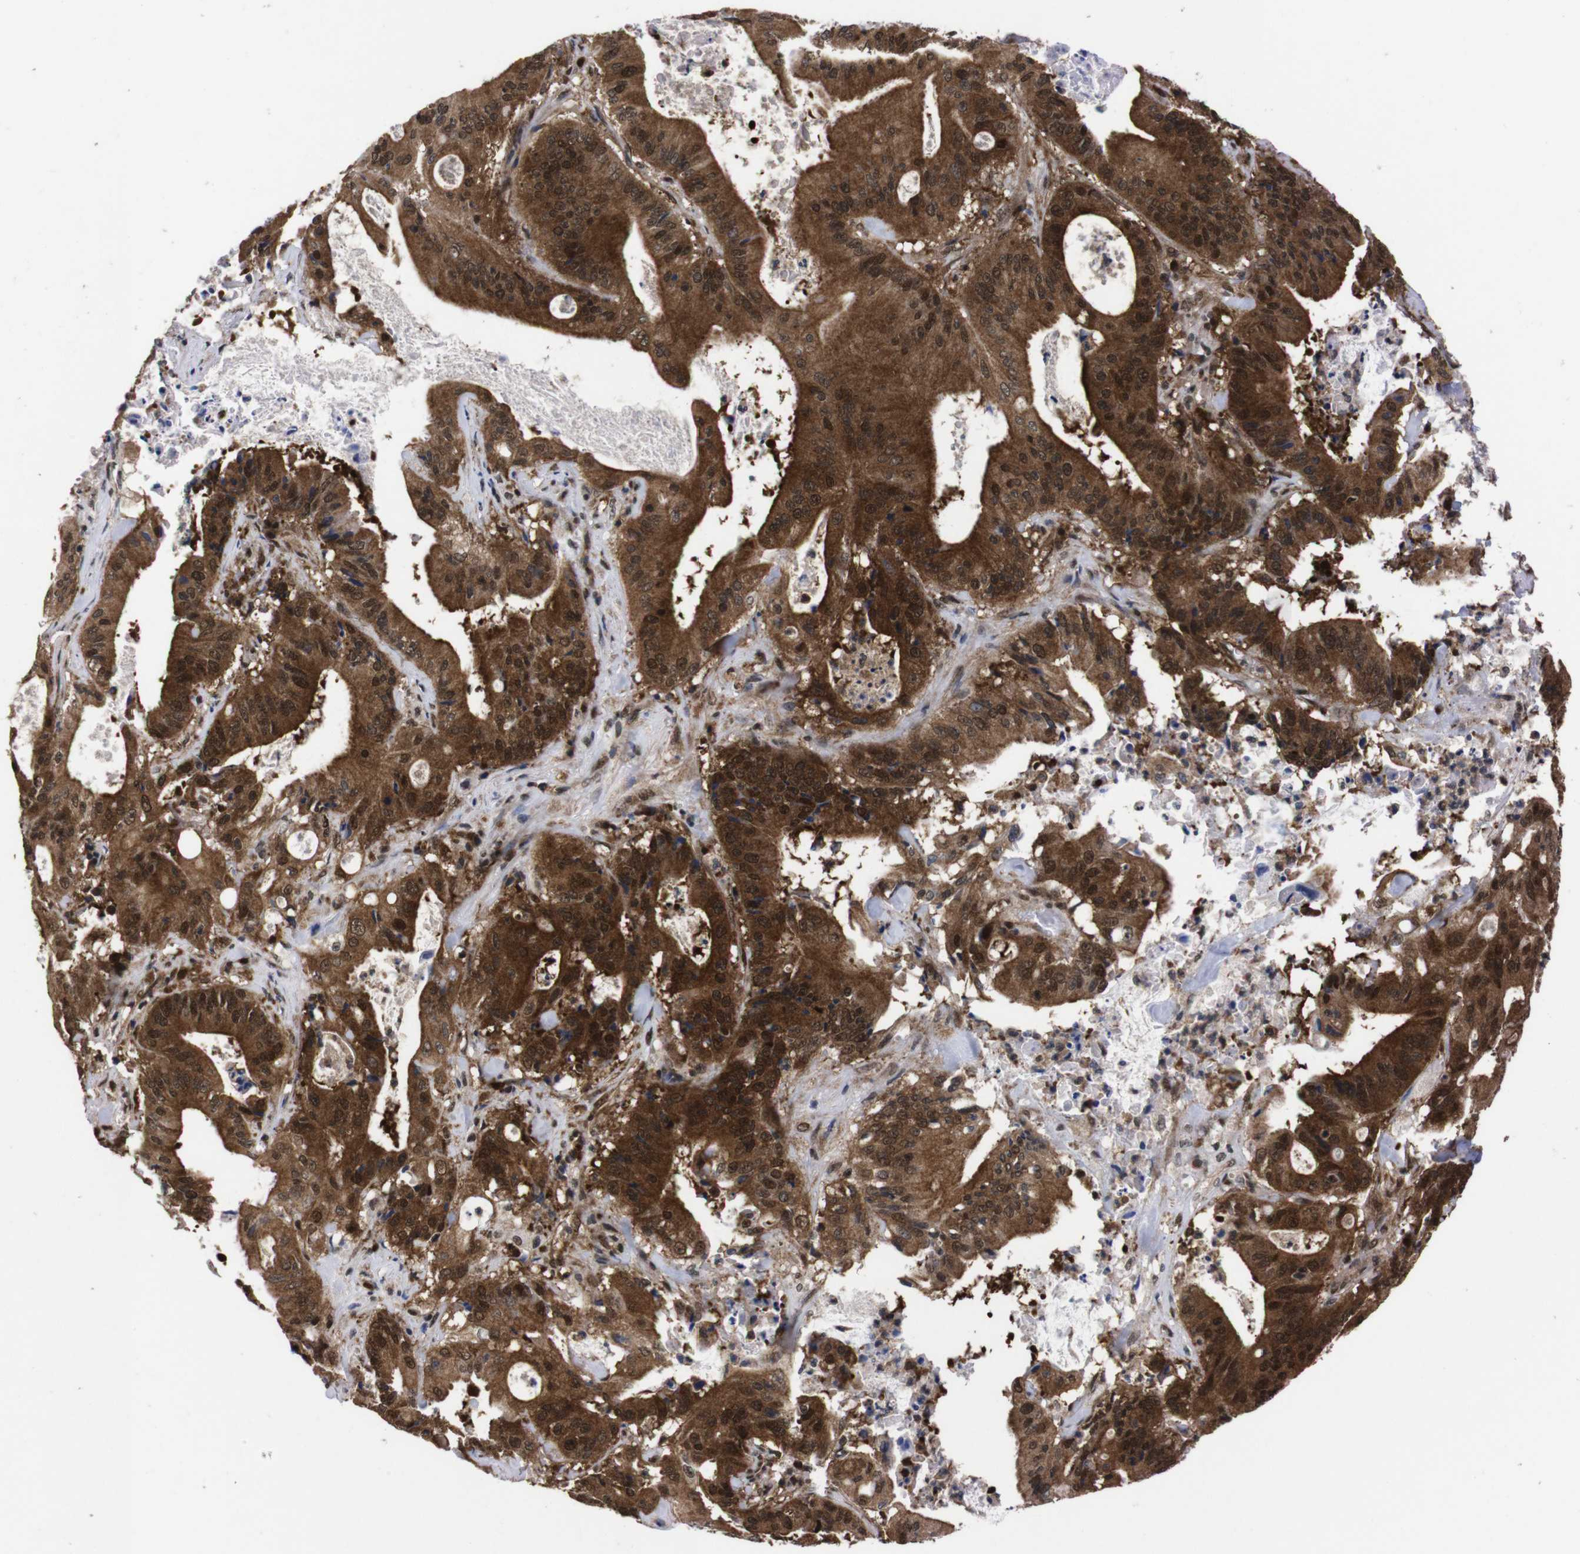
{"staining": {"intensity": "strong", "quantity": ">75%", "location": "cytoplasmic/membranous,nuclear"}, "tissue": "pancreatic cancer", "cell_type": "Tumor cells", "image_type": "cancer", "snomed": [{"axis": "morphology", "description": "Normal tissue, NOS"}, {"axis": "topography", "description": "Lymph node"}], "caption": "IHC of human pancreatic cancer shows high levels of strong cytoplasmic/membranous and nuclear expression in about >75% of tumor cells. The staining is performed using DAB (3,3'-diaminobenzidine) brown chromogen to label protein expression. The nuclei are counter-stained blue using hematoxylin.", "gene": "UBQLN2", "patient": {"sex": "male", "age": 62}}